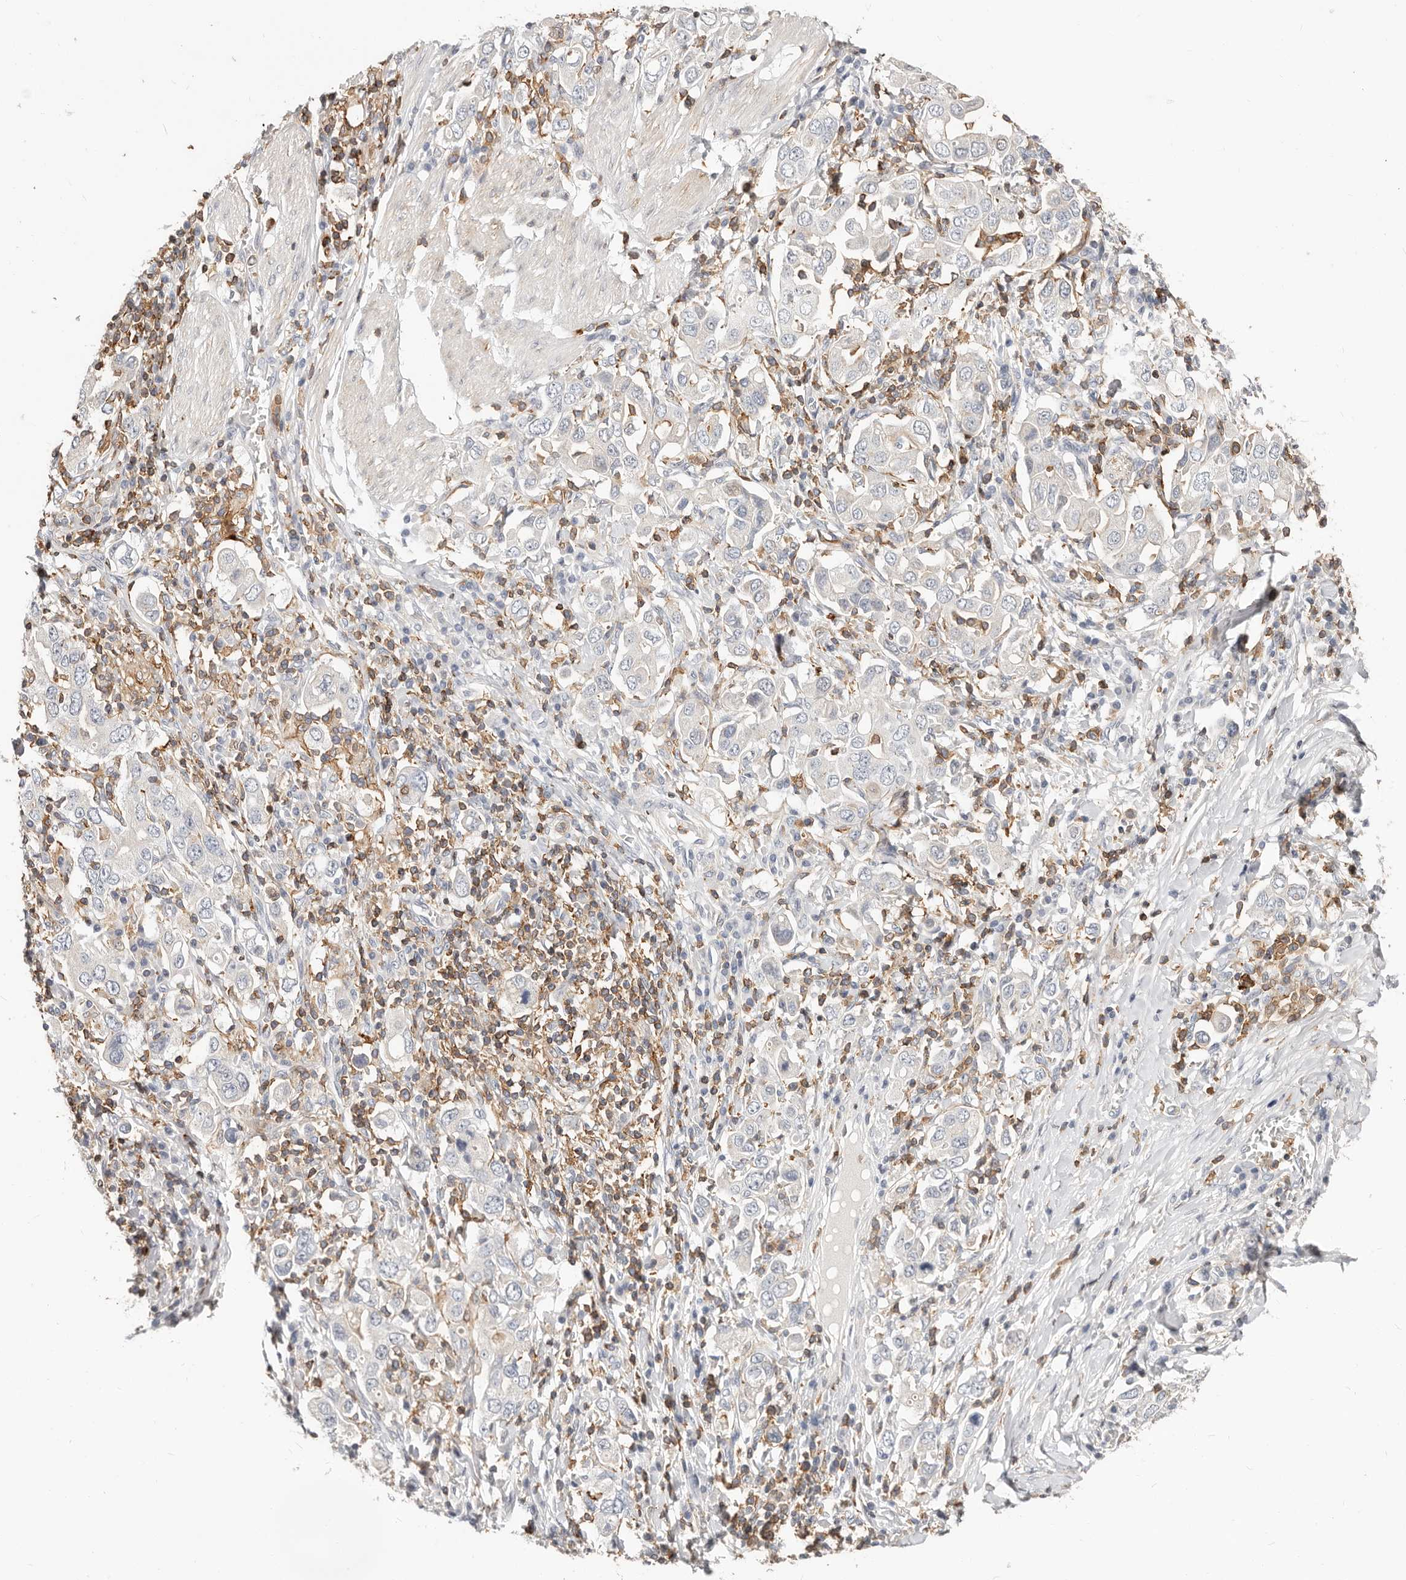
{"staining": {"intensity": "negative", "quantity": "none", "location": "none"}, "tissue": "stomach cancer", "cell_type": "Tumor cells", "image_type": "cancer", "snomed": [{"axis": "morphology", "description": "Adenocarcinoma, NOS"}, {"axis": "topography", "description": "Stomach, upper"}], "caption": "The histopathology image shows no staining of tumor cells in adenocarcinoma (stomach).", "gene": "TMEM63B", "patient": {"sex": "male", "age": 62}}